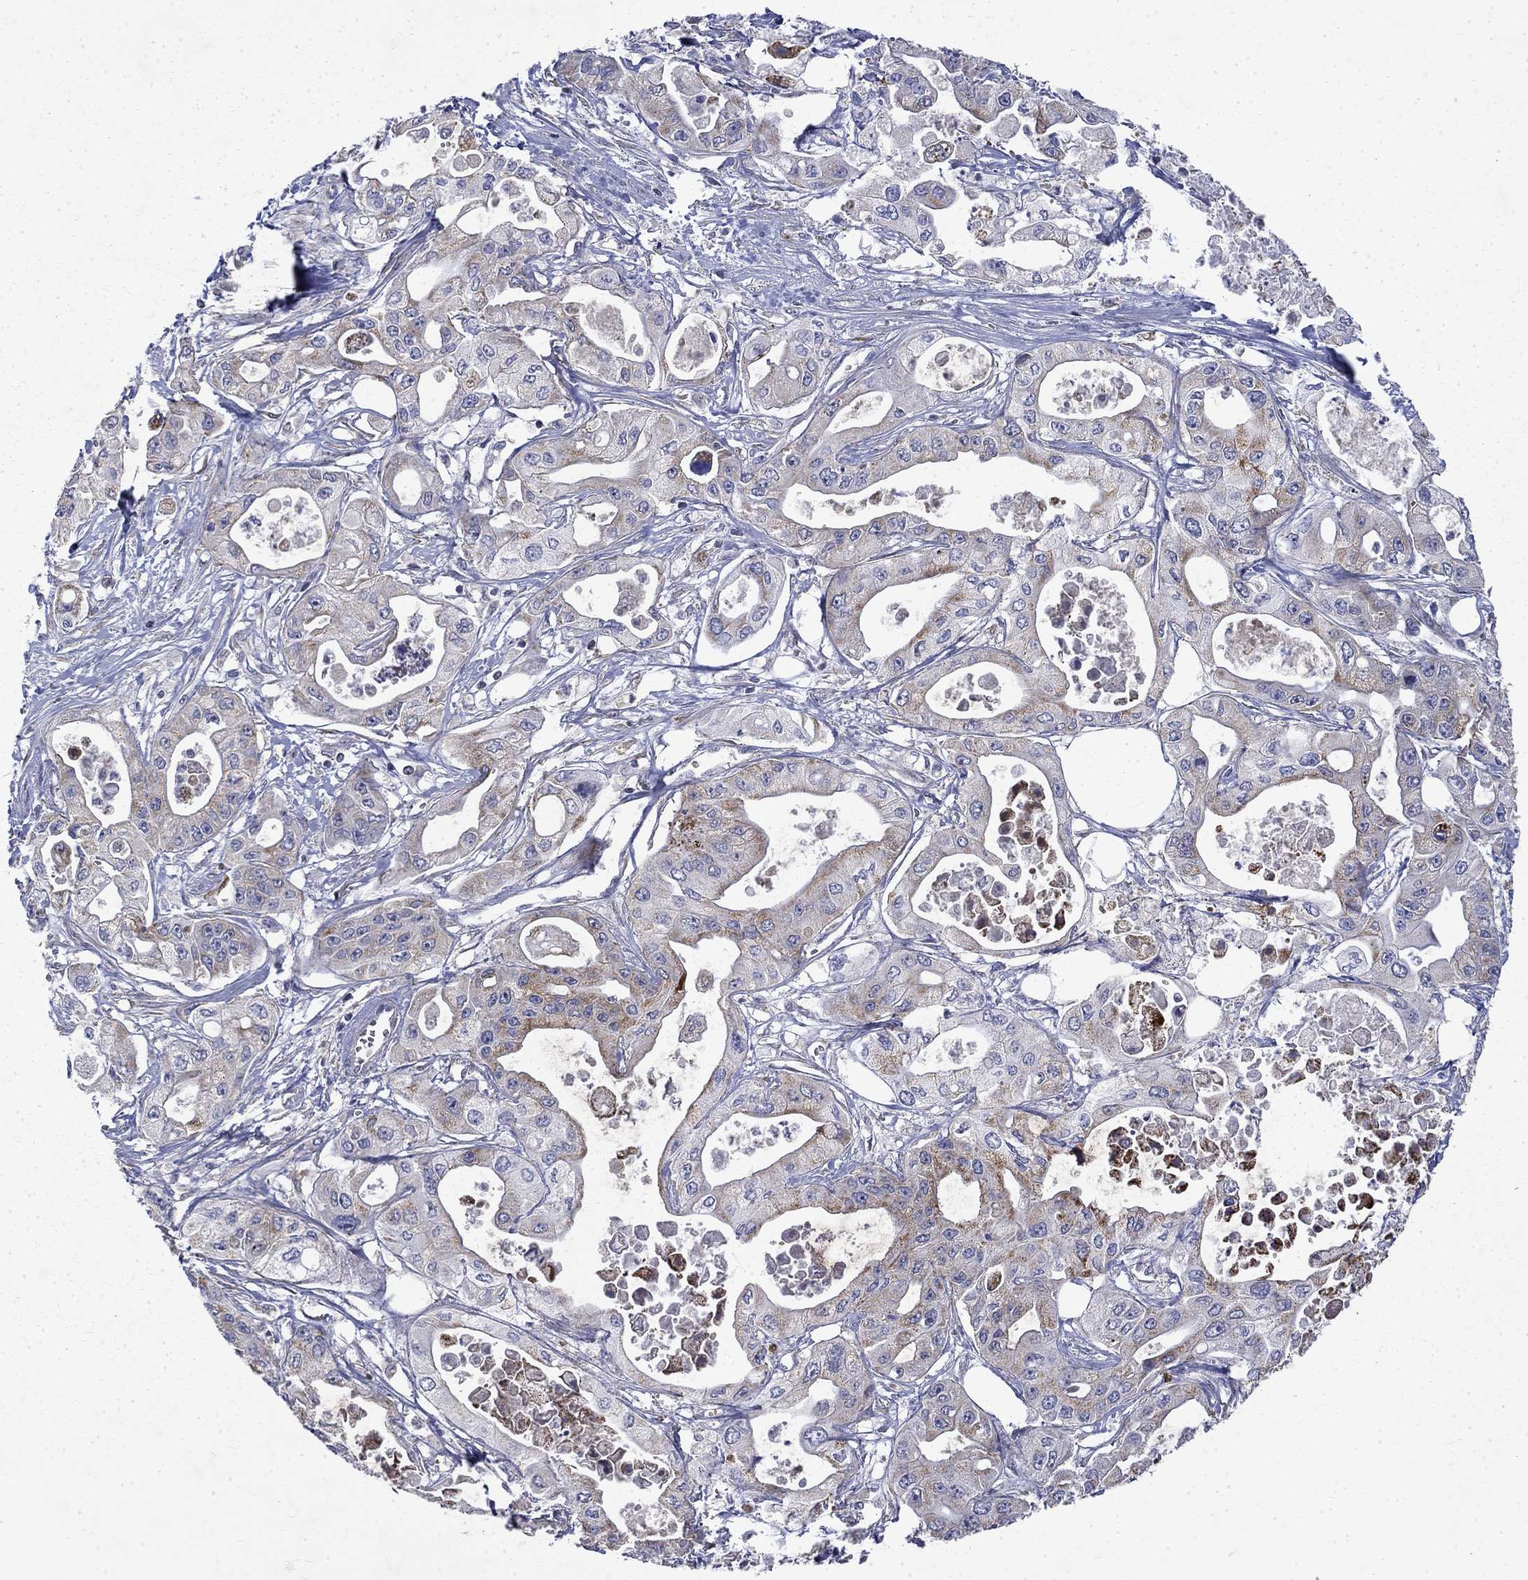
{"staining": {"intensity": "moderate", "quantity": "25%-75%", "location": "cytoplasmic/membranous"}, "tissue": "pancreatic cancer", "cell_type": "Tumor cells", "image_type": "cancer", "snomed": [{"axis": "morphology", "description": "Adenocarcinoma, NOS"}, {"axis": "topography", "description": "Pancreas"}], "caption": "Pancreatic adenocarcinoma stained for a protein (brown) demonstrates moderate cytoplasmic/membranous positive positivity in about 25%-75% of tumor cells.", "gene": "PCBP3", "patient": {"sex": "male", "age": 70}}